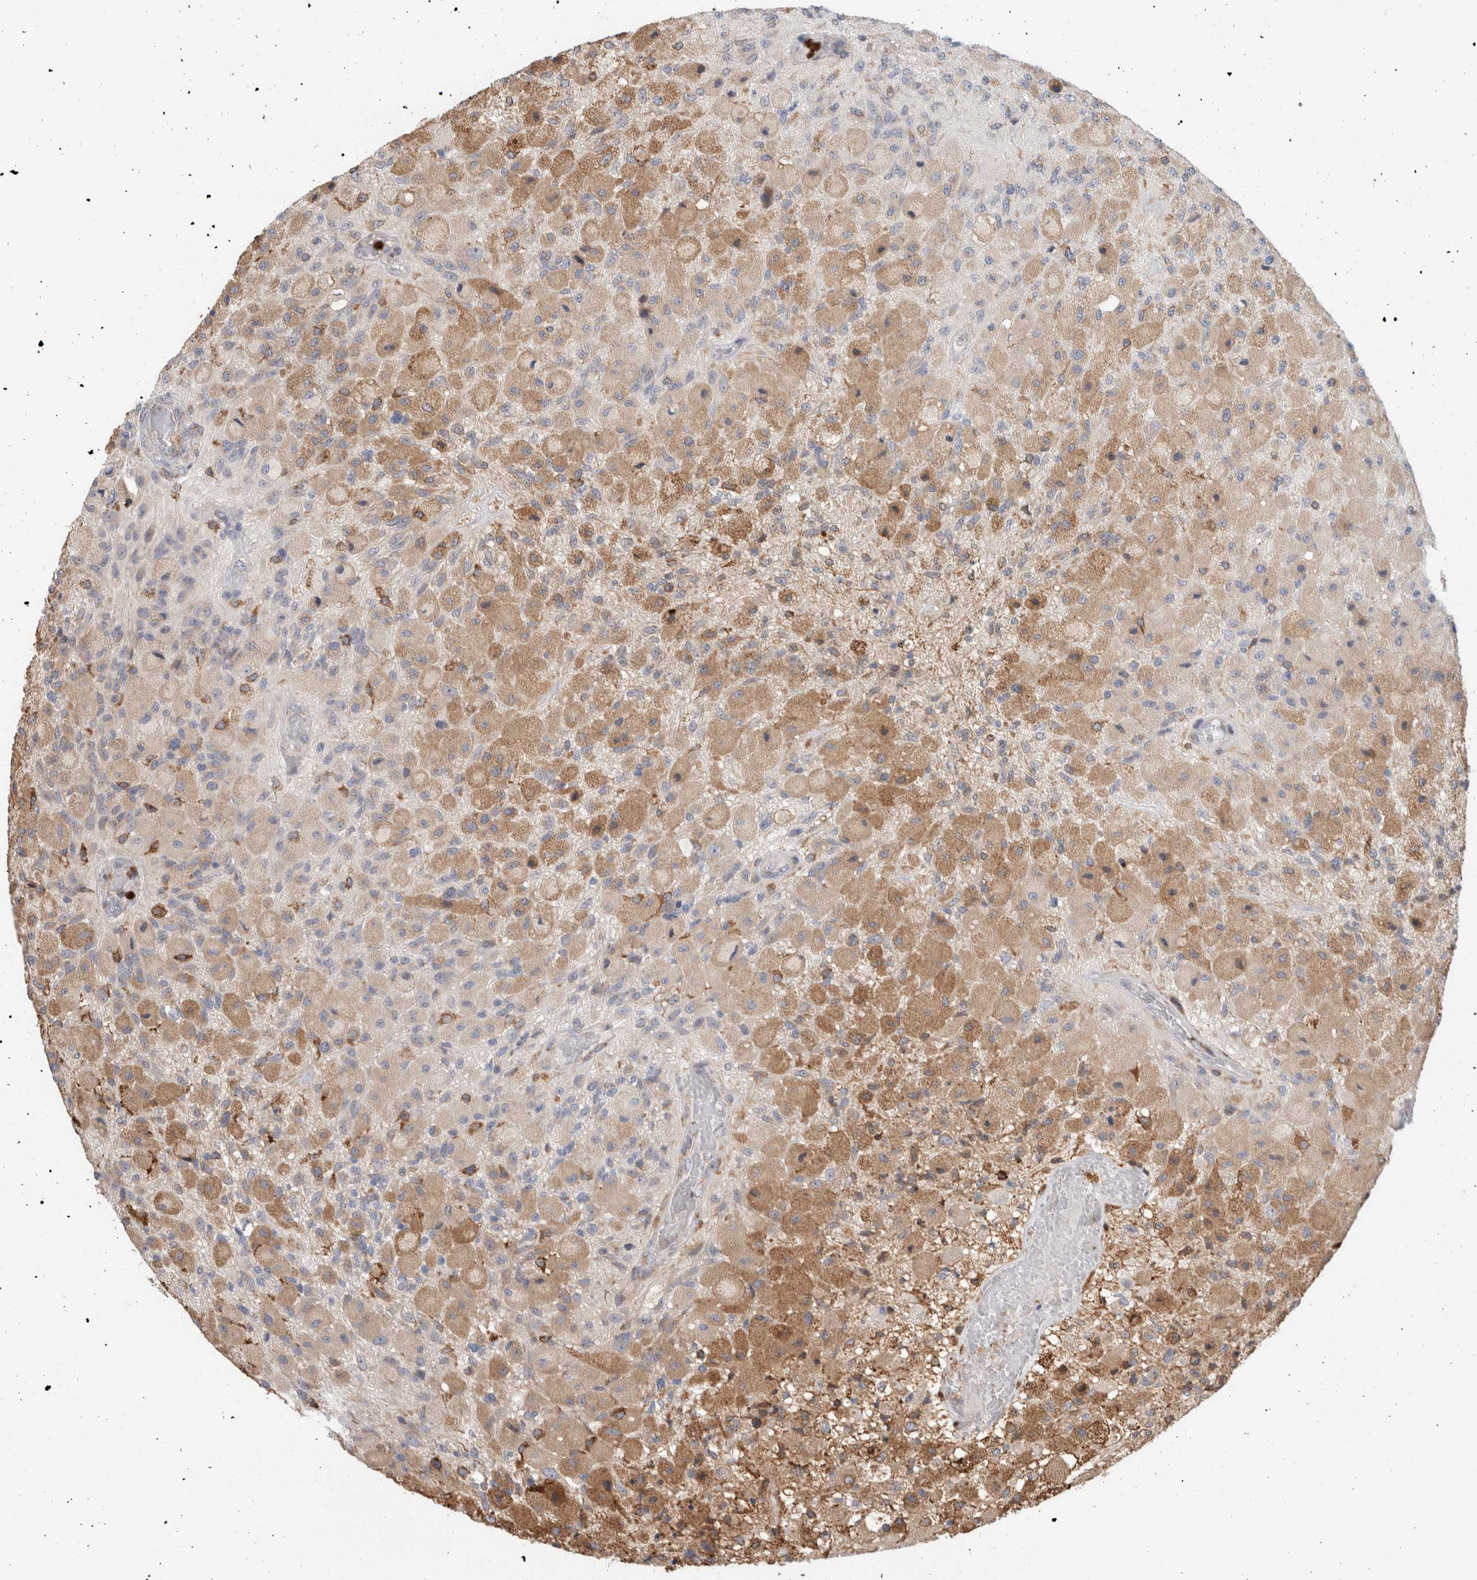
{"staining": {"intensity": "moderate", "quantity": ">75%", "location": "cytoplasmic/membranous"}, "tissue": "glioma", "cell_type": "Tumor cells", "image_type": "cancer", "snomed": [{"axis": "morphology", "description": "Normal tissue, NOS"}, {"axis": "morphology", "description": "Glioma, malignant, High grade"}, {"axis": "topography", "description": "Cerebral cortex"}], "caption": "This is an image of immunohistochemistry staining of glioma, which shows moderate expression in the cytoplasmic/membranous of tumor cells.", "gene": "P4HA1", "patient": {"sex": "male", "age": 77}}